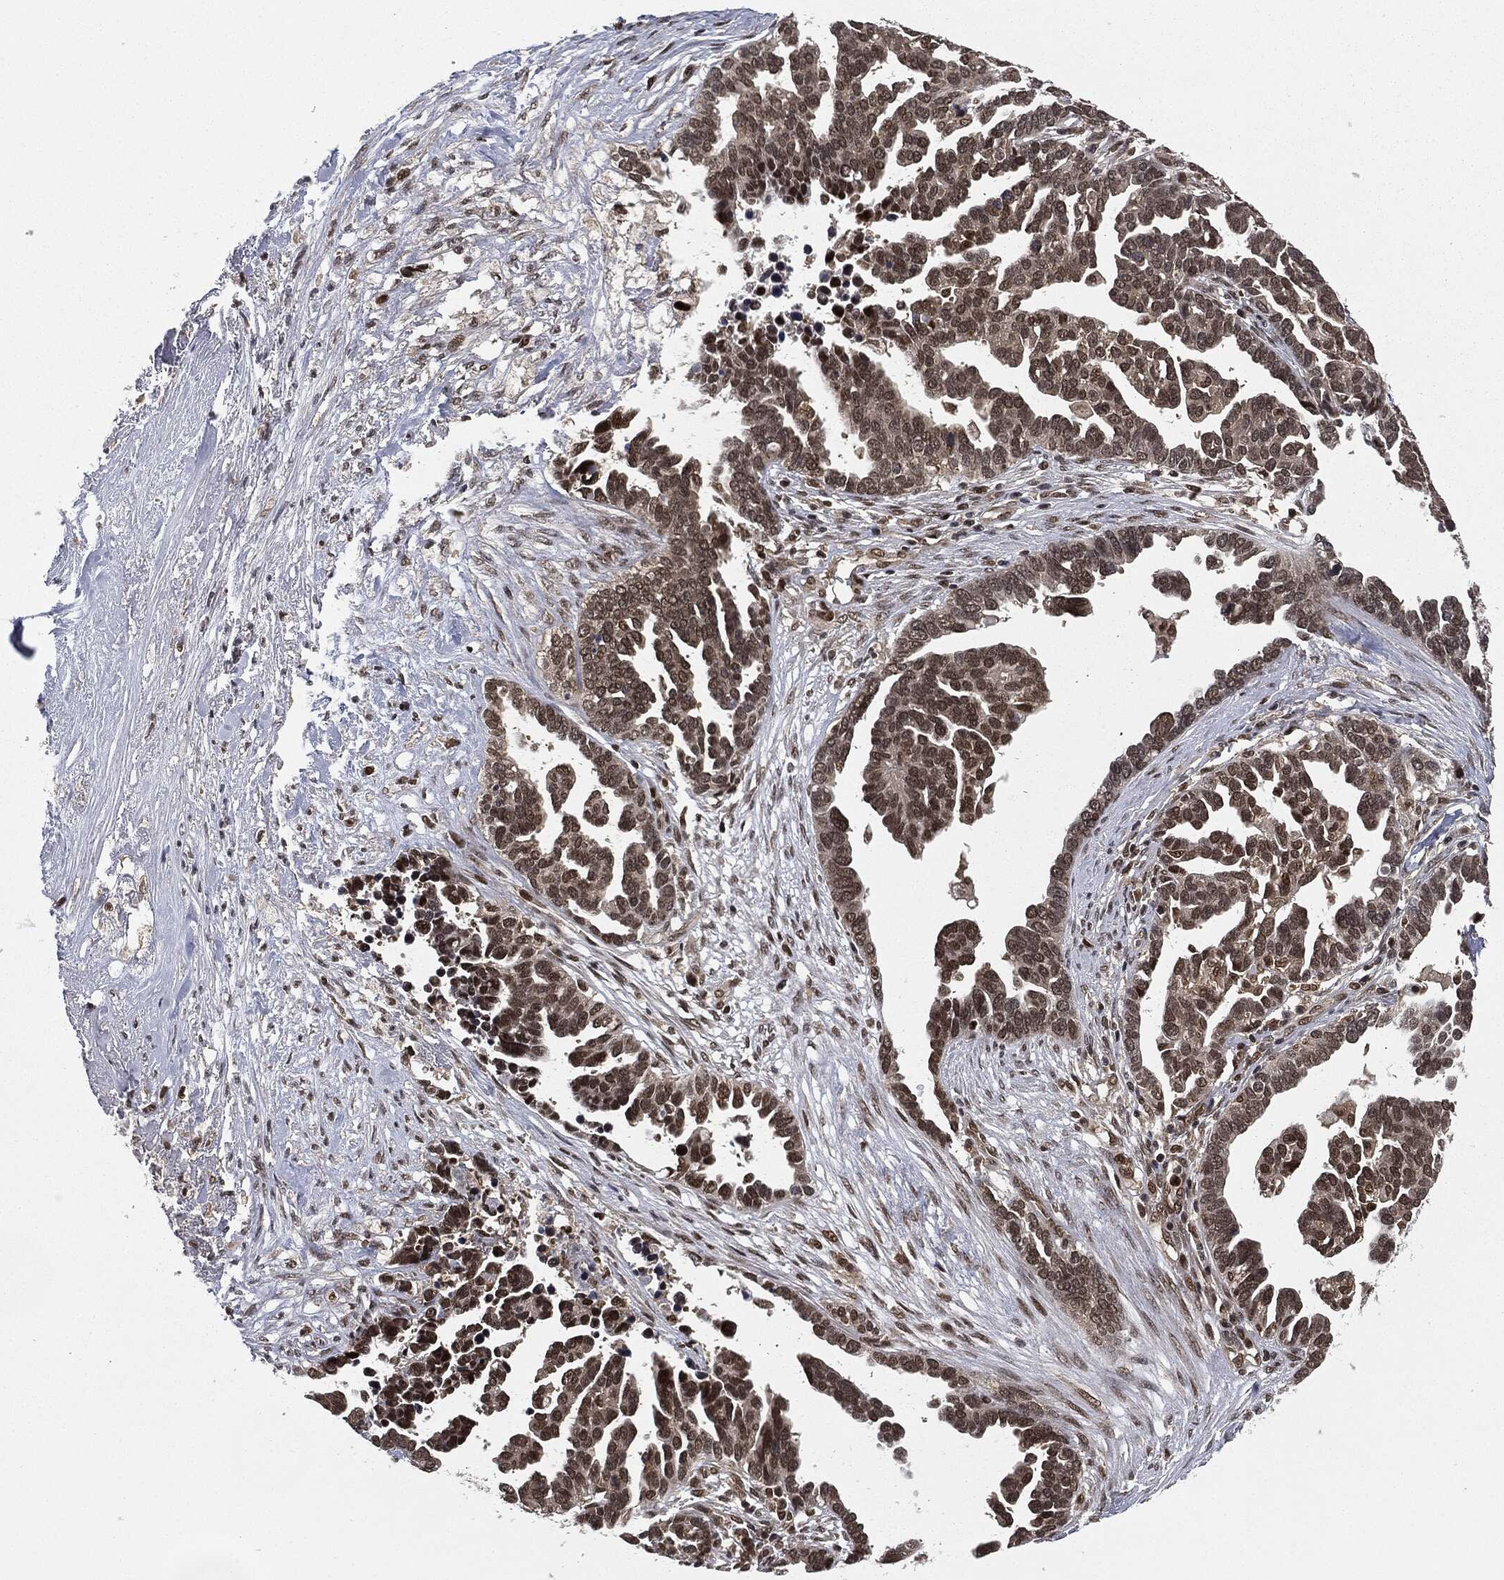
{"staining": {"intensity": "moderate", "quantity": ">75%", "location": "nuclear"}, "tissue": "ovarian cancer", "cell_type": "Tumor cells", "image_type": "cancer", "snomed": [{"axis": "morphology", "description": "Cystadenocarcinoma, serous, NOS"}, {"axis": "topography", "description": "Ovary"}], "caption": "Immunohistochemical staining of ovarian cancer exhibits medium levels of moderate nuclear protein expression in approximately >75% of tumor cells.", "gene": "TBC1D22A", "patient": {"sex": "female", "age": 54}}